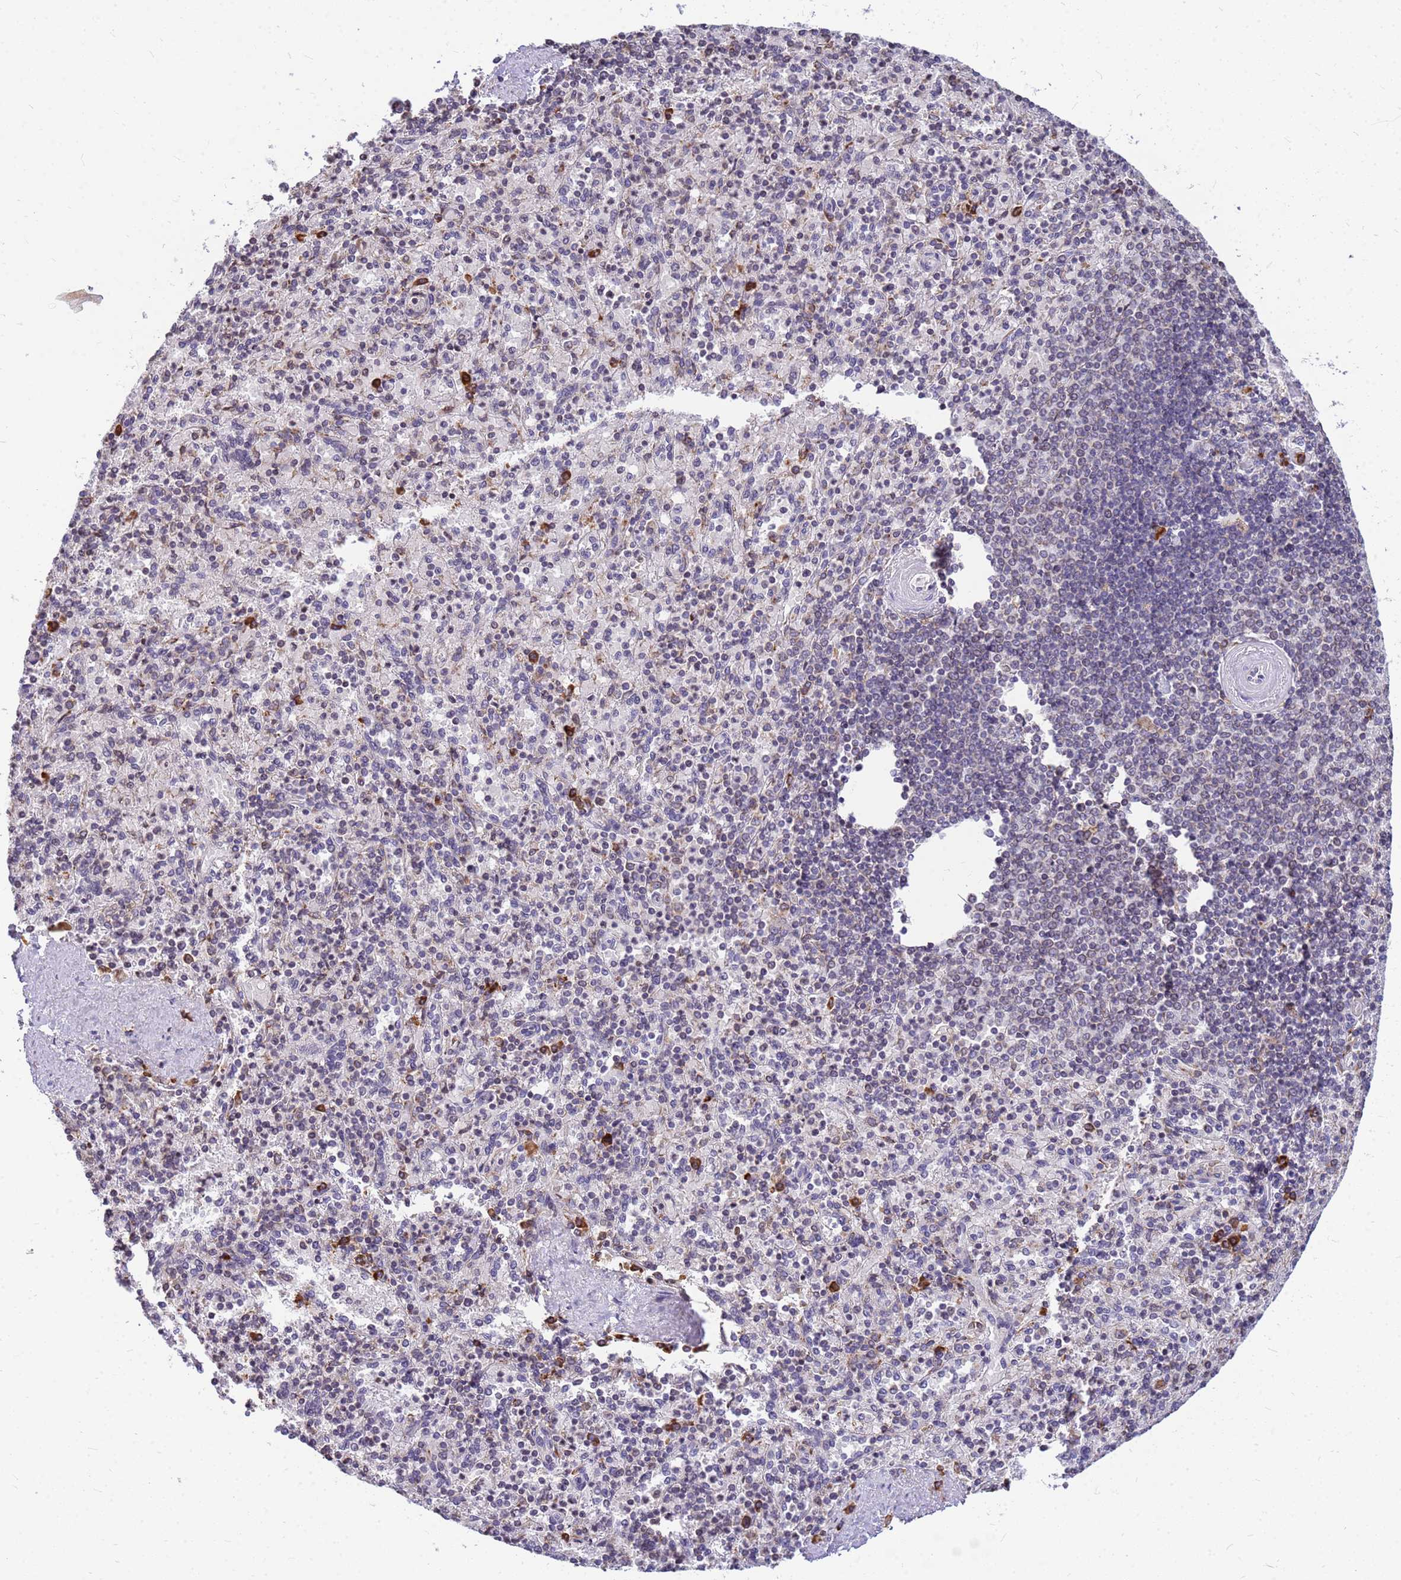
{"staining": {"intensity": "strong", "quantity": "<25%", "location": "cytoplasmic/membranous"}, "tissue": "spleen", "cell_type": "Cells in red pulp", "image_type": "normal", "snomed": [{"axis": "morphology", "description": "Normal tissue, NOS"}, {"axis": "topography", "description": "Spleen"}], "caption": "Protein analysis of normal spleen displays strong cytoplasmic/membranous staining in approximately <25% of cells in red pulp. (brown staining indicates protein expression, while blue staining denotes nuclei).", "gene": "SSR4", "patient": {"sex": "male", "age": 82}}